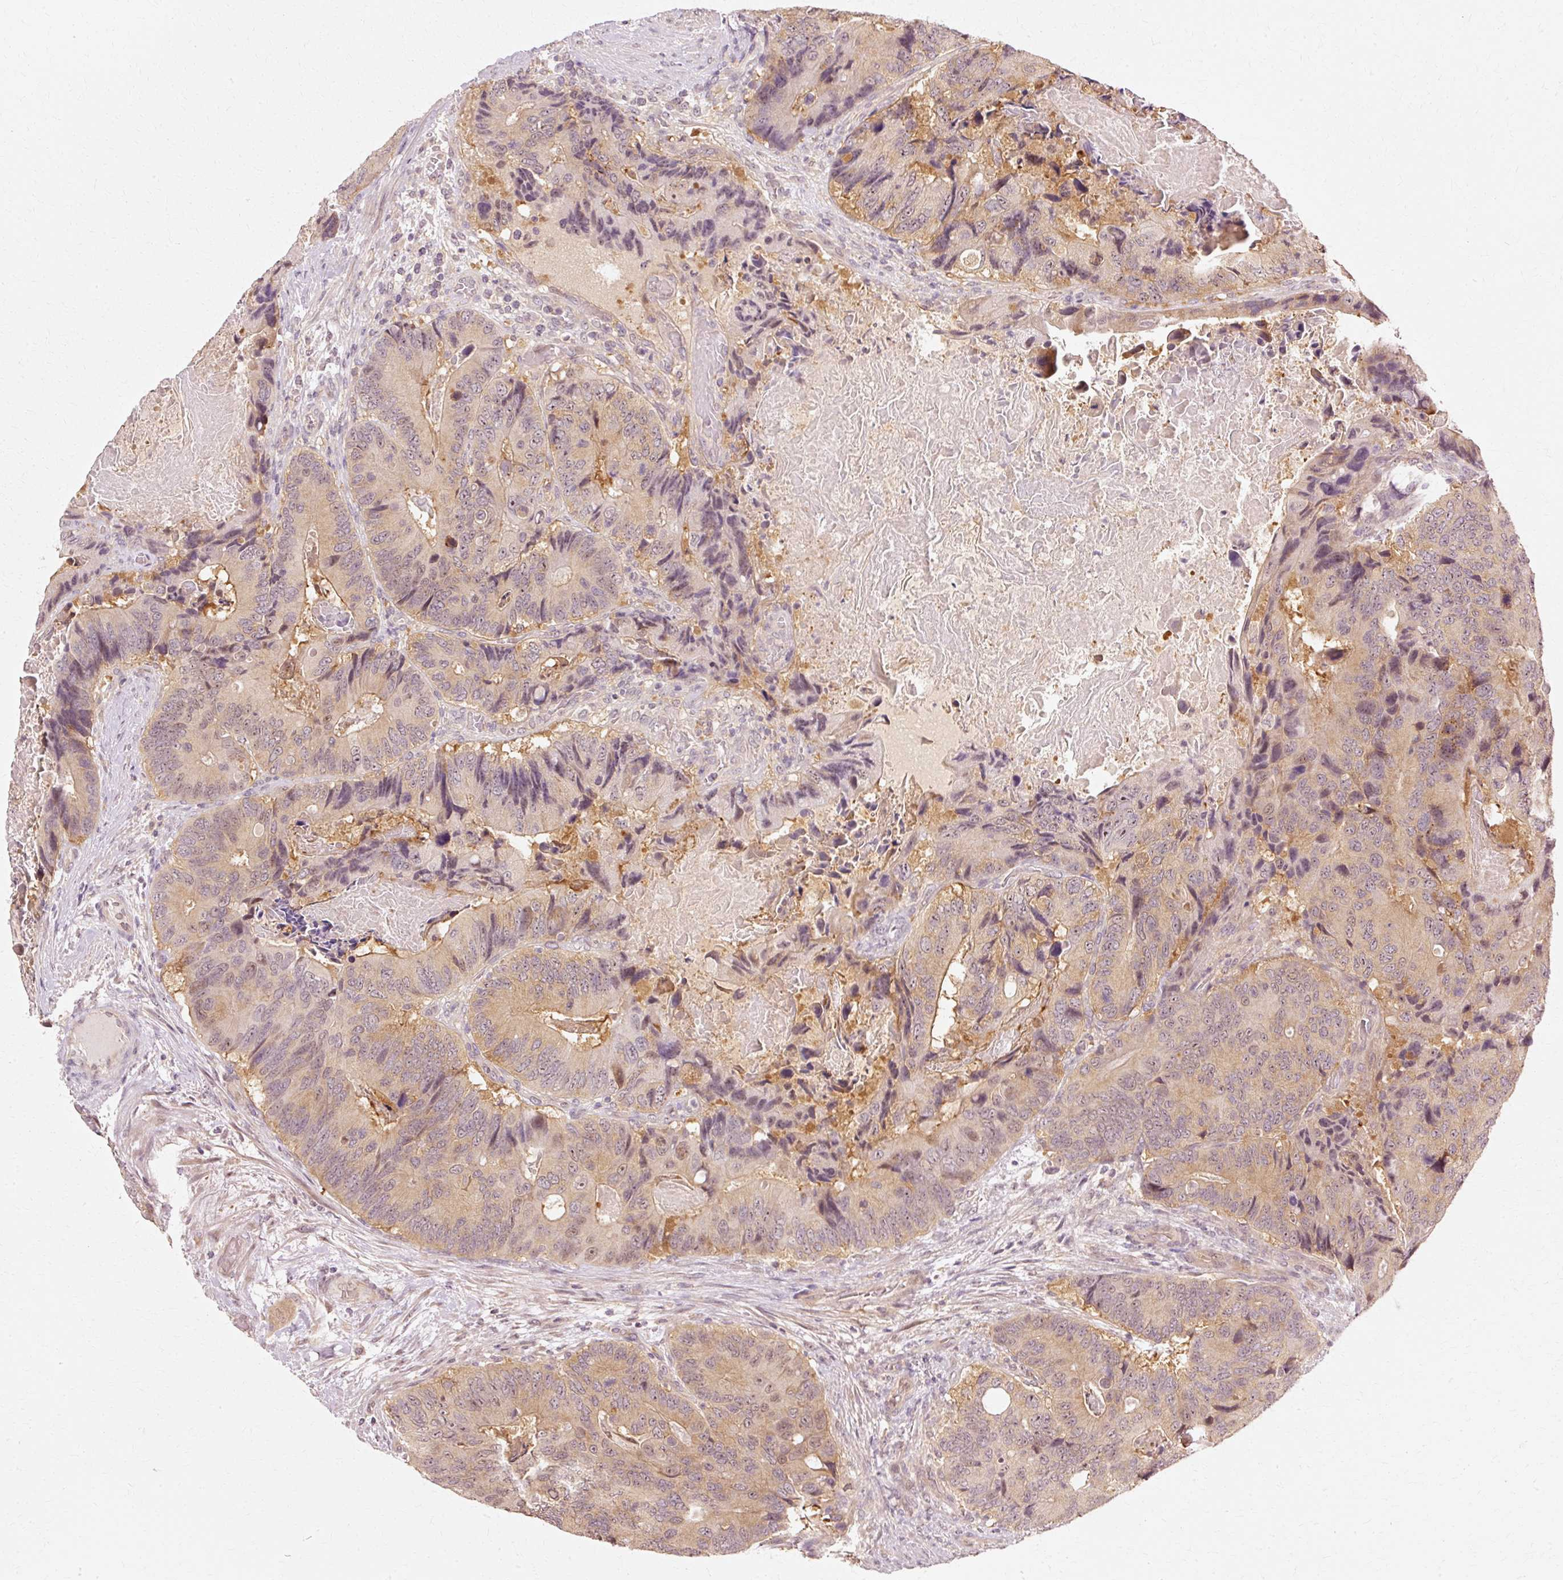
{"staining": {"intensity": "weak", "quantity": ">75%", "location": "cytoplasmic/membranous"}, "tissue": "colorectal cancer", "cell_type": "Tumor cells", "image_type": "cancer", "snomed": [{"axis": "morphology", "description": "Adenocarcinoma, NOS"}, {"axis": "topography", "description": "Colon"}], "caption": "IHC (DAB) staining of human adenocarcinoma (colorectal) displays weak cytoplasmic/membranous protein staining in approximately >75% of tumor cells. IHC stains the protein in brown and the nuclei are stained blue.", "gene": "RGPD5", "patient": {"sex": "male", "age": 84}}